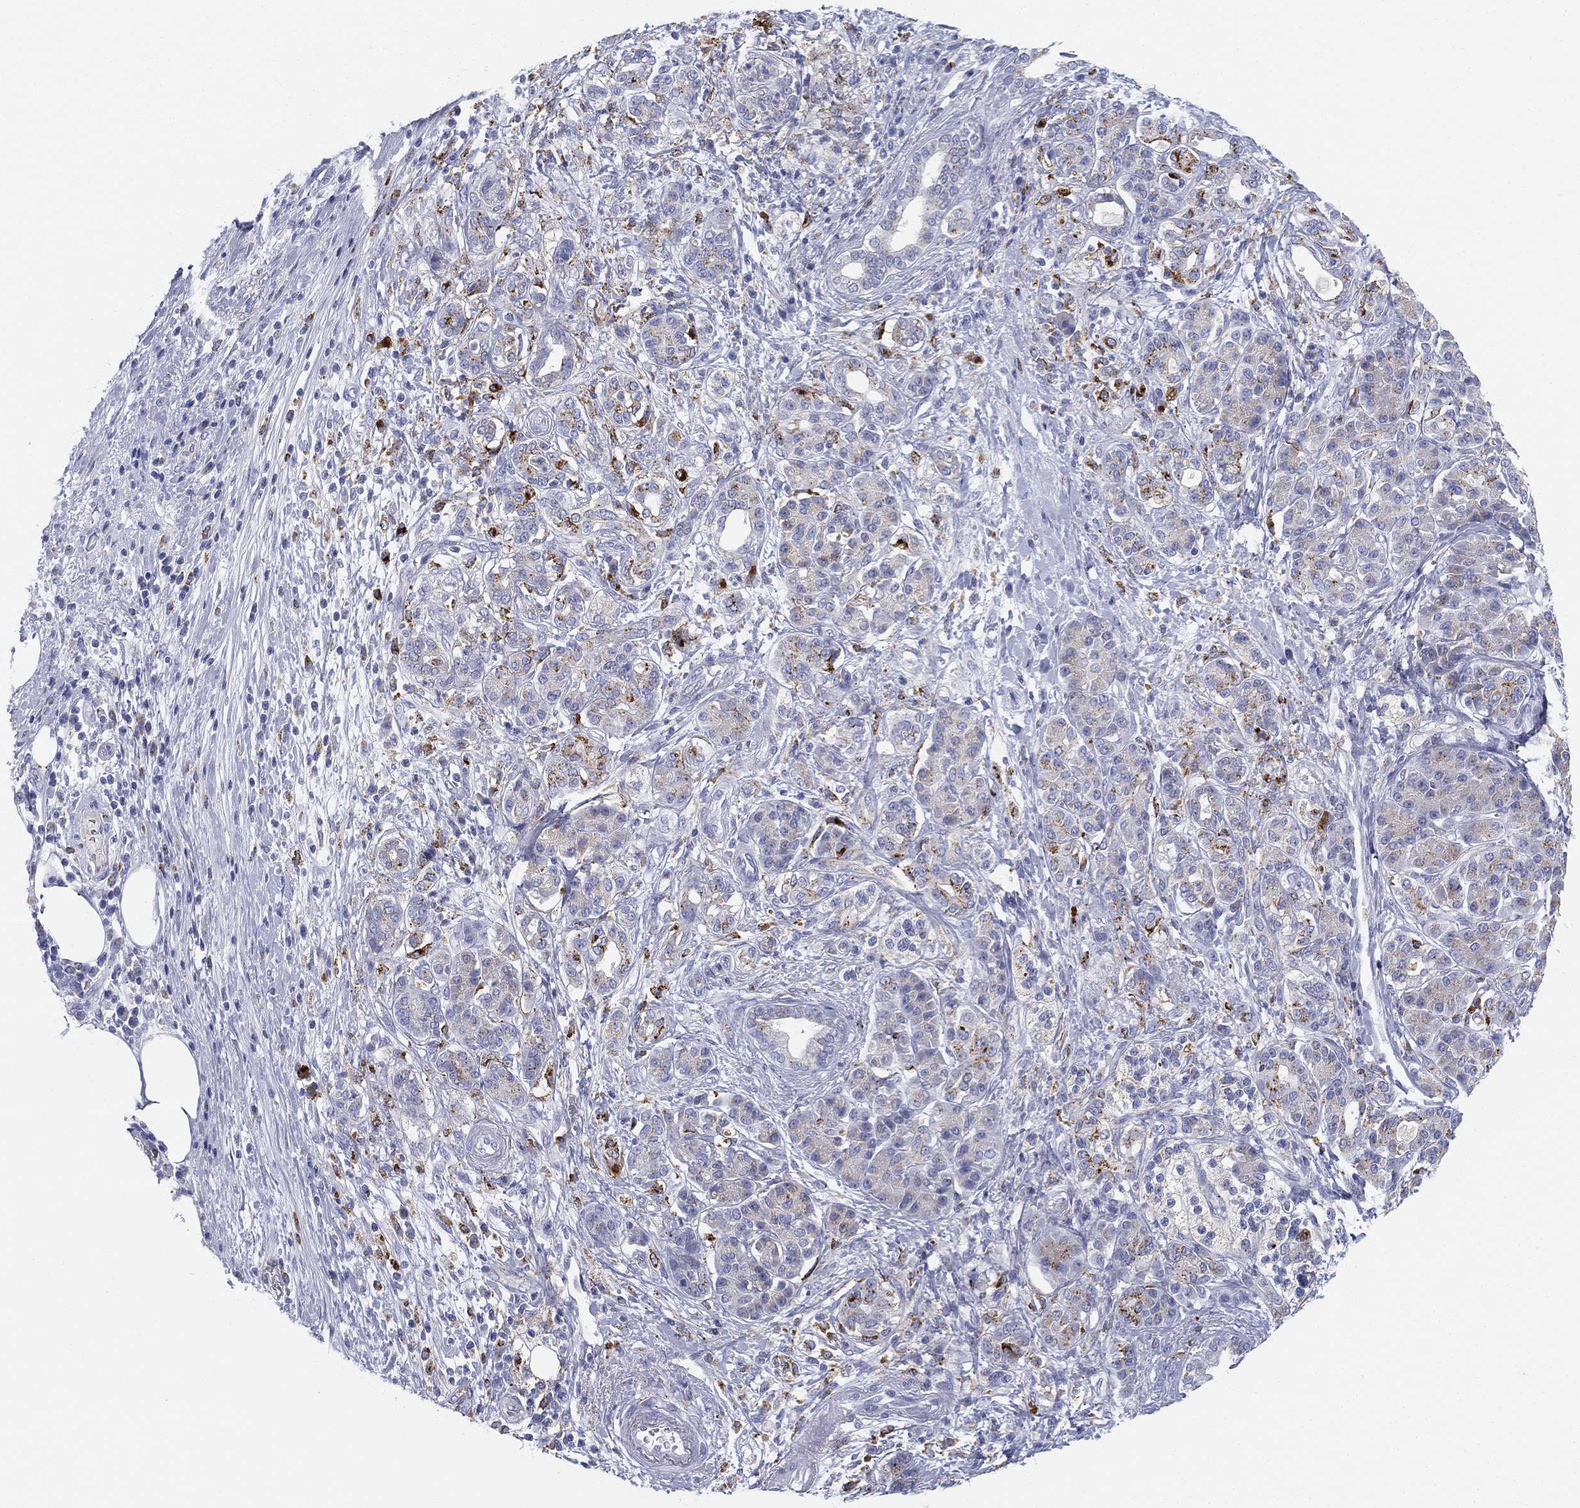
{"staining": {"intensity": "moderate", "quantity": "<25%", "location": "cytoplasmic/membranous"}, "tissue": "pancreatic cancer", "cell_type": "Tumor cells", "image_type": "cancer", "snomed": [{"axis": "morphology", "description": "Adenocarcinoma, NOS"}, {"axis": "topography", "description": "Pancreas"}], "caption": "Moderate cytoplasmic/membranous protein staining is seen in about <25% of tumor cells in pancreatic adenocarcinoma.", "gene": "NPC2", "patient": {"sex": "female", "age": 73}}